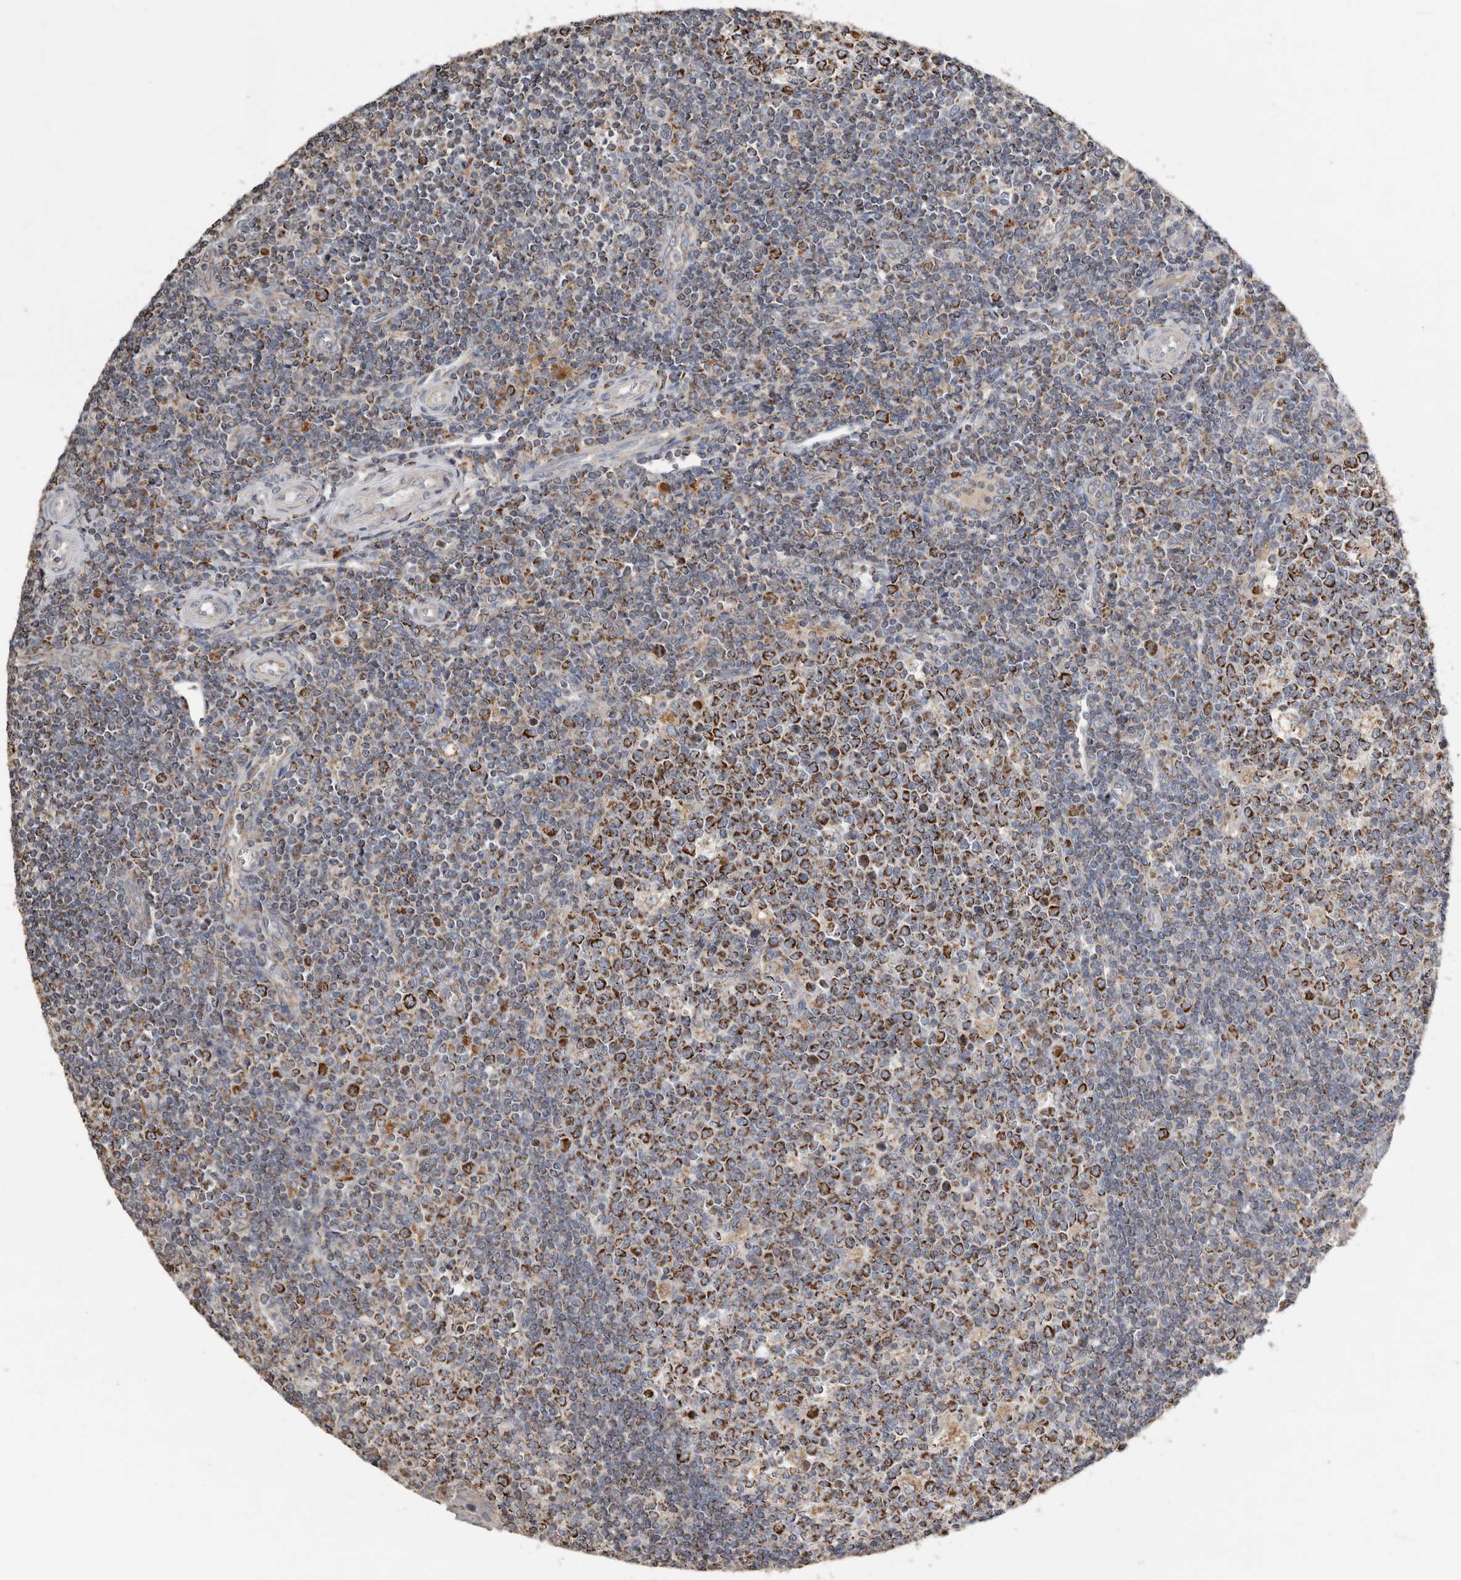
{"staining": {"intensity": "strong", "quantity": "25%-75%", "location": "cytoplasmic/membranous"}, "tissue": "tonsil", "cell_type": "Germinal center cells", "image_type": "normal", "snomed": [{"axis": "morphology", "description": "Normal tissue, NOS"}, {"axis": "topography", "description": "Tonsil"}], "caption": "An immunohistochemistry photomicrograph of normal tissue is shown. Protein staining in brown shows strong cytoplasmic/membranous positivity in tonsil within germinal center cells. Nuclei are stained in blue.", "gene": "KIF26B", "patient": {"sex": "female", "age": 19}}